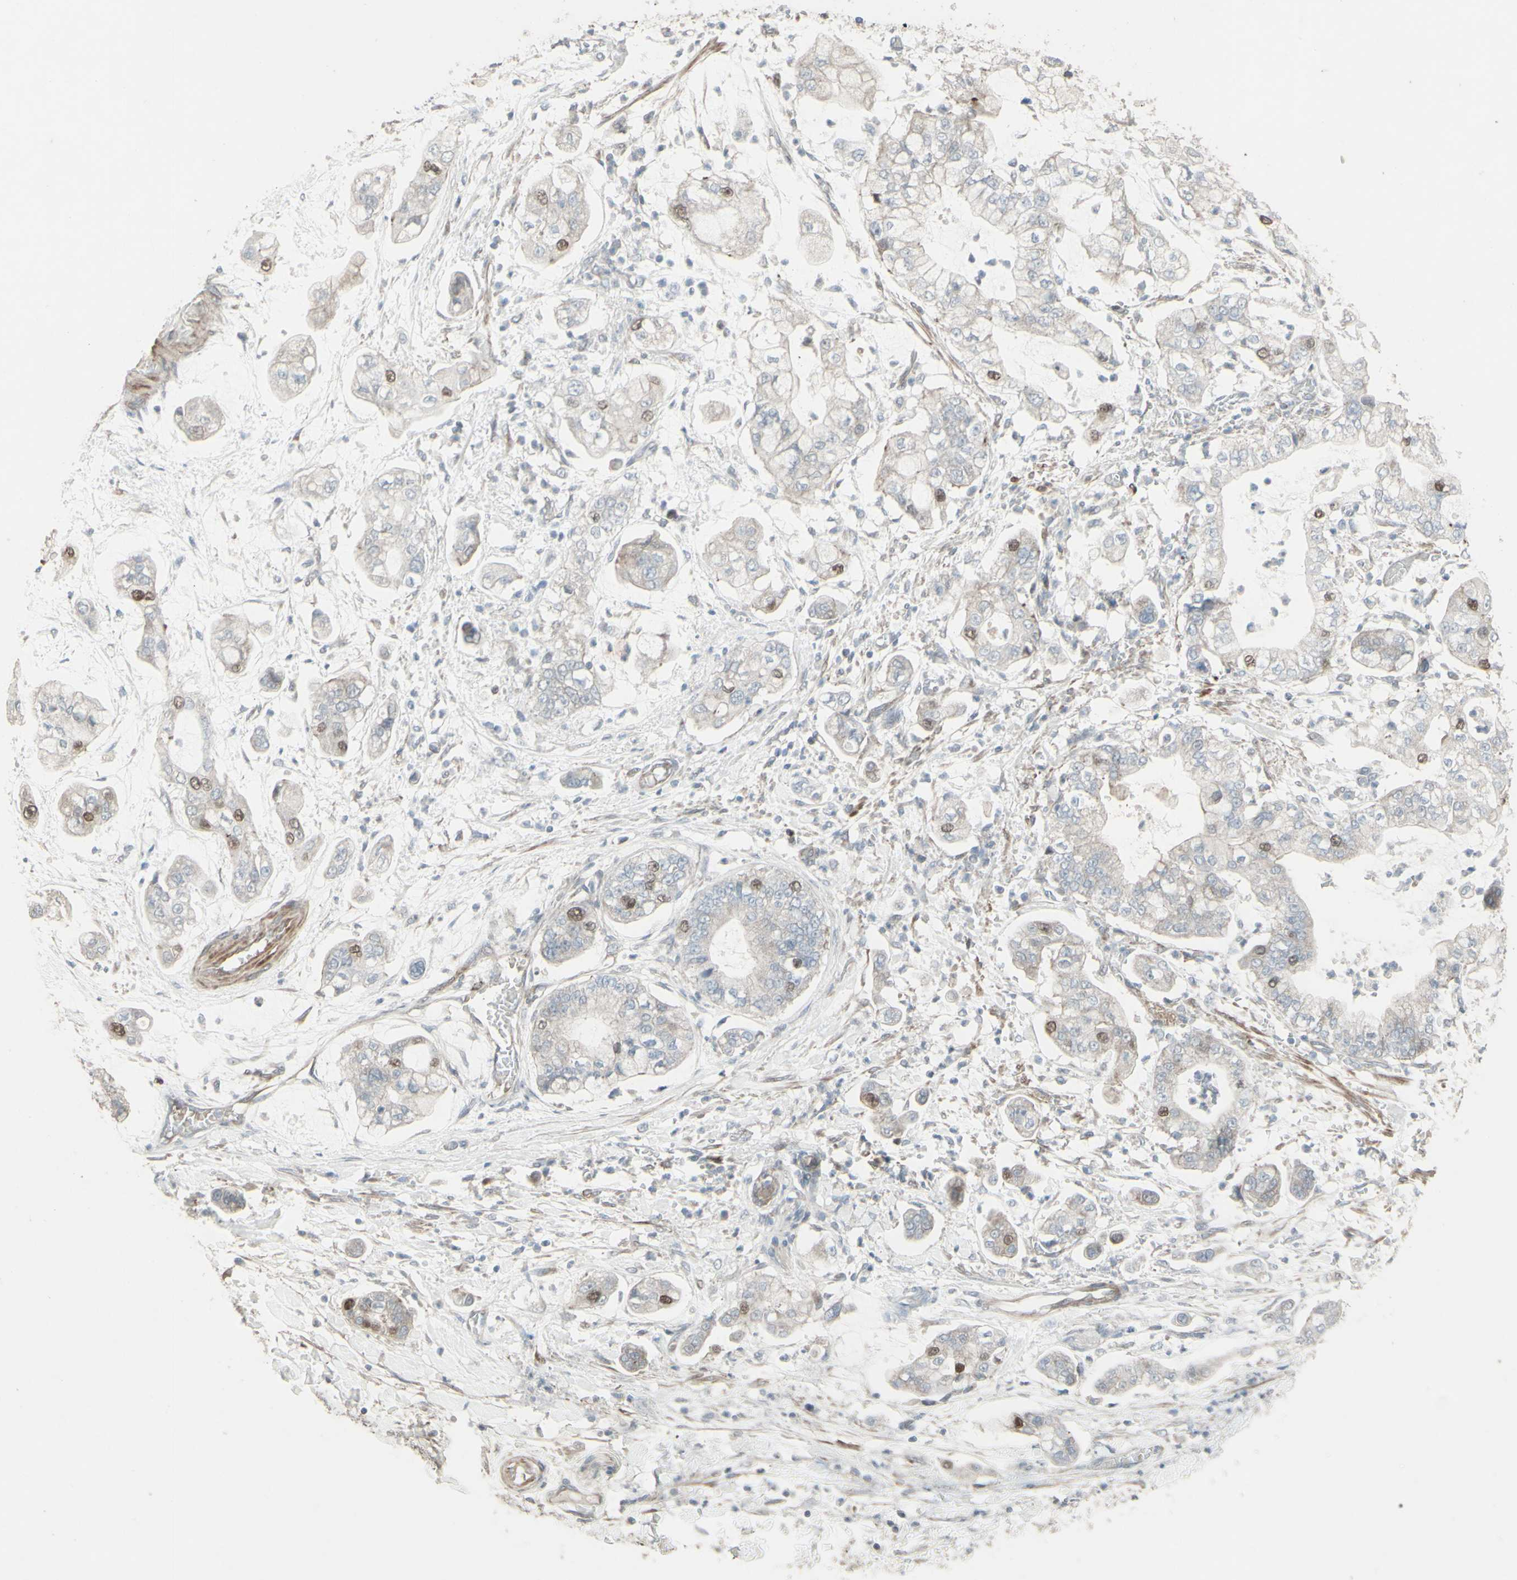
{"staining": {"intensity": "weak", "quantity": "<25%", "location": "nuclear"}, "tissue": "stomach cancer", "cell_type": "Tumor cells", "image_type": "cancer", "snomed": [{"axis": "morphology", "description": "Adenocarcinoma, NOS"}, {"axis": "topography", "description": "Stomach"}], "caption": "The immunohistochemistry photomicrograph has no significant expression in tumor cells of stomach cancer (adenocarcinoma) tissue.", "gene": "GMNN", "patient": {"sex": "male", "age": 76}}